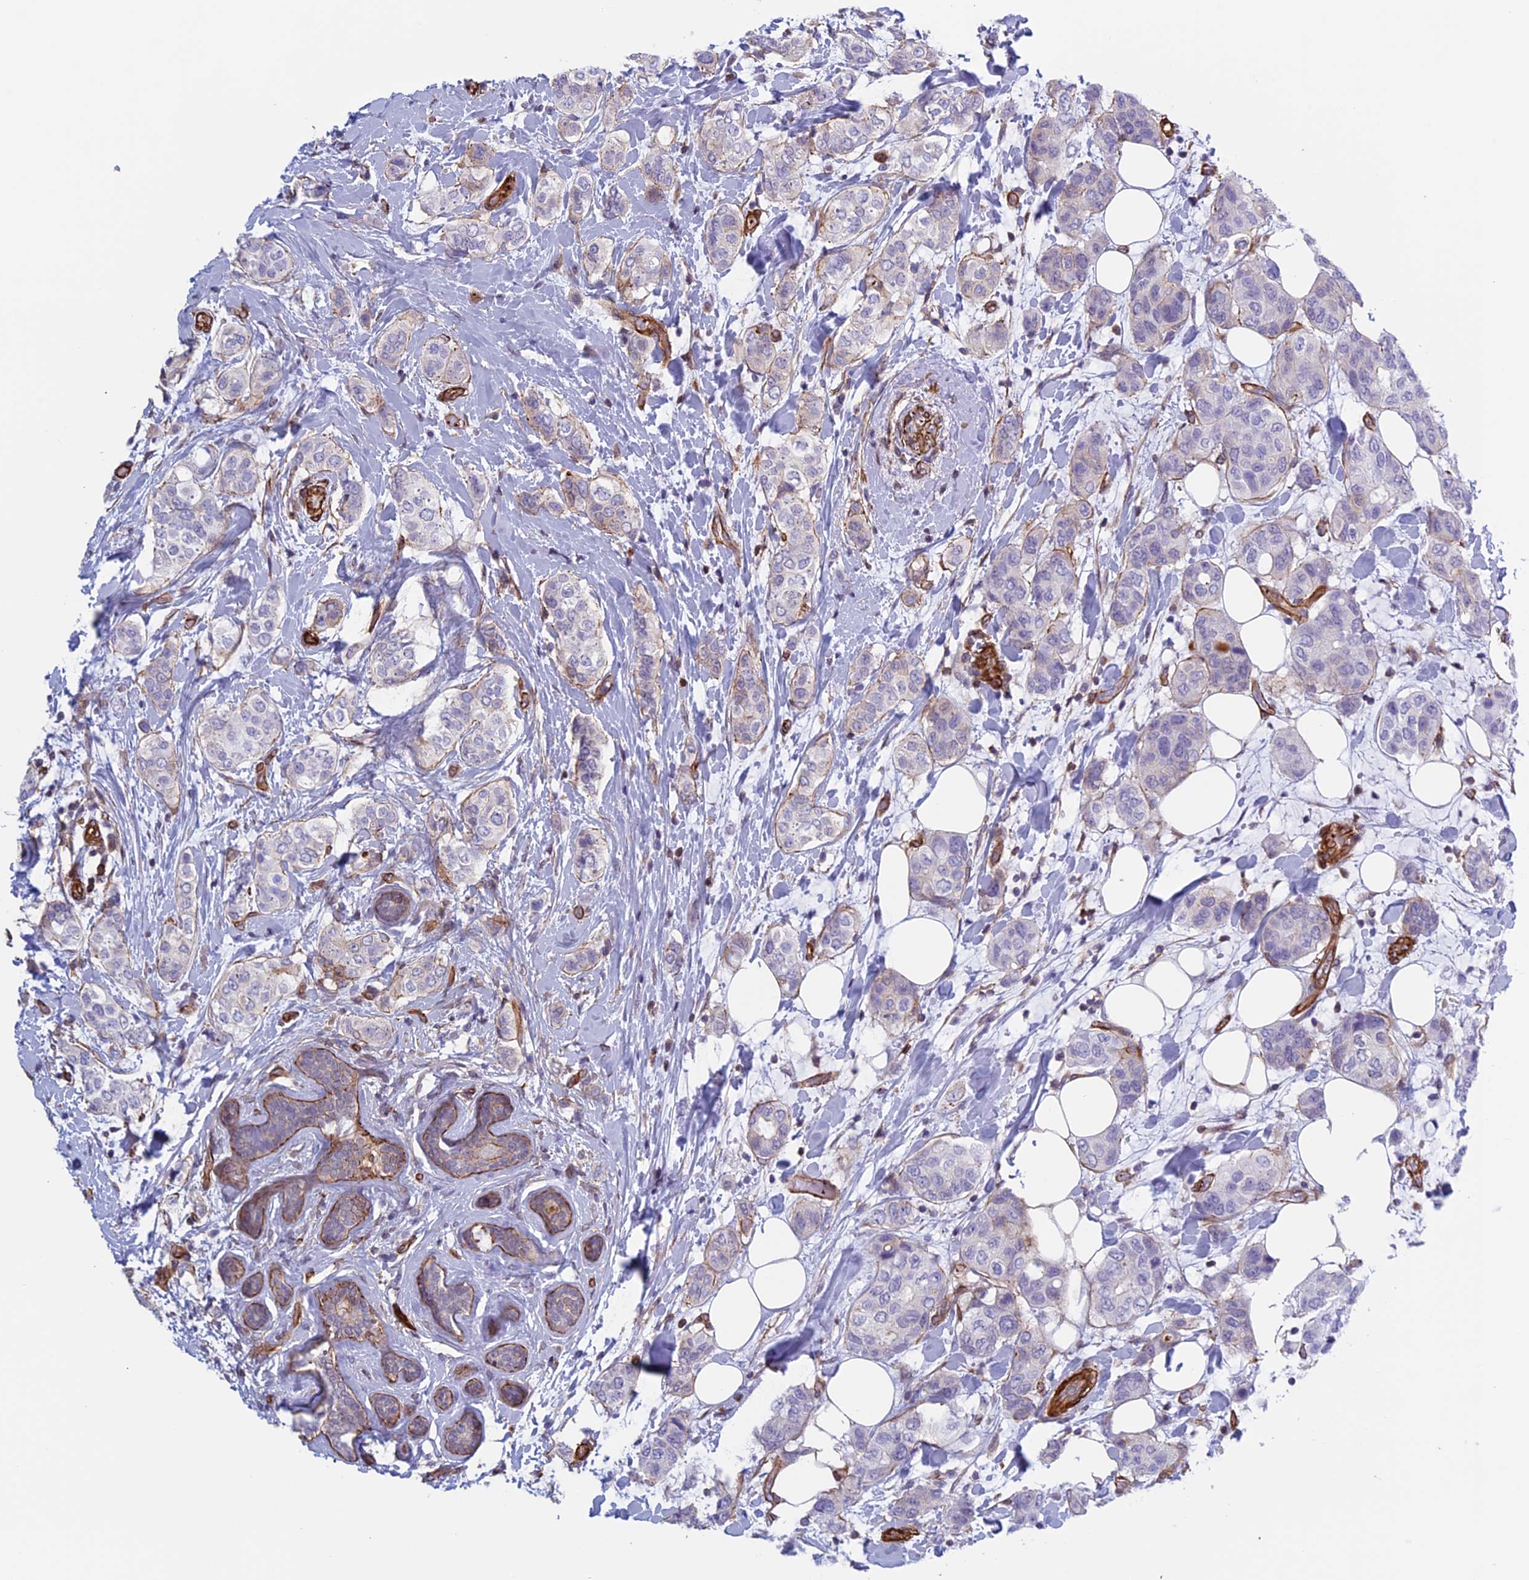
{"staining": {"intensity": "weak", "quantity": "<25%", "location": "cytoplasmic/membranous"}, "tissue": "breast cancer", "cell_type": "Tumor cells", "image_type": "cancer", "snomed": [{"axis": "morphology", "description": "Lobular carcinoma"}, {"axis": "topography", "description": "Breast"}], "caption": "There is no significant positivity in tumor cells of breast cancer.", "gene": "ANGPTL2", "patient": {"sex": "female", "age": 51}}